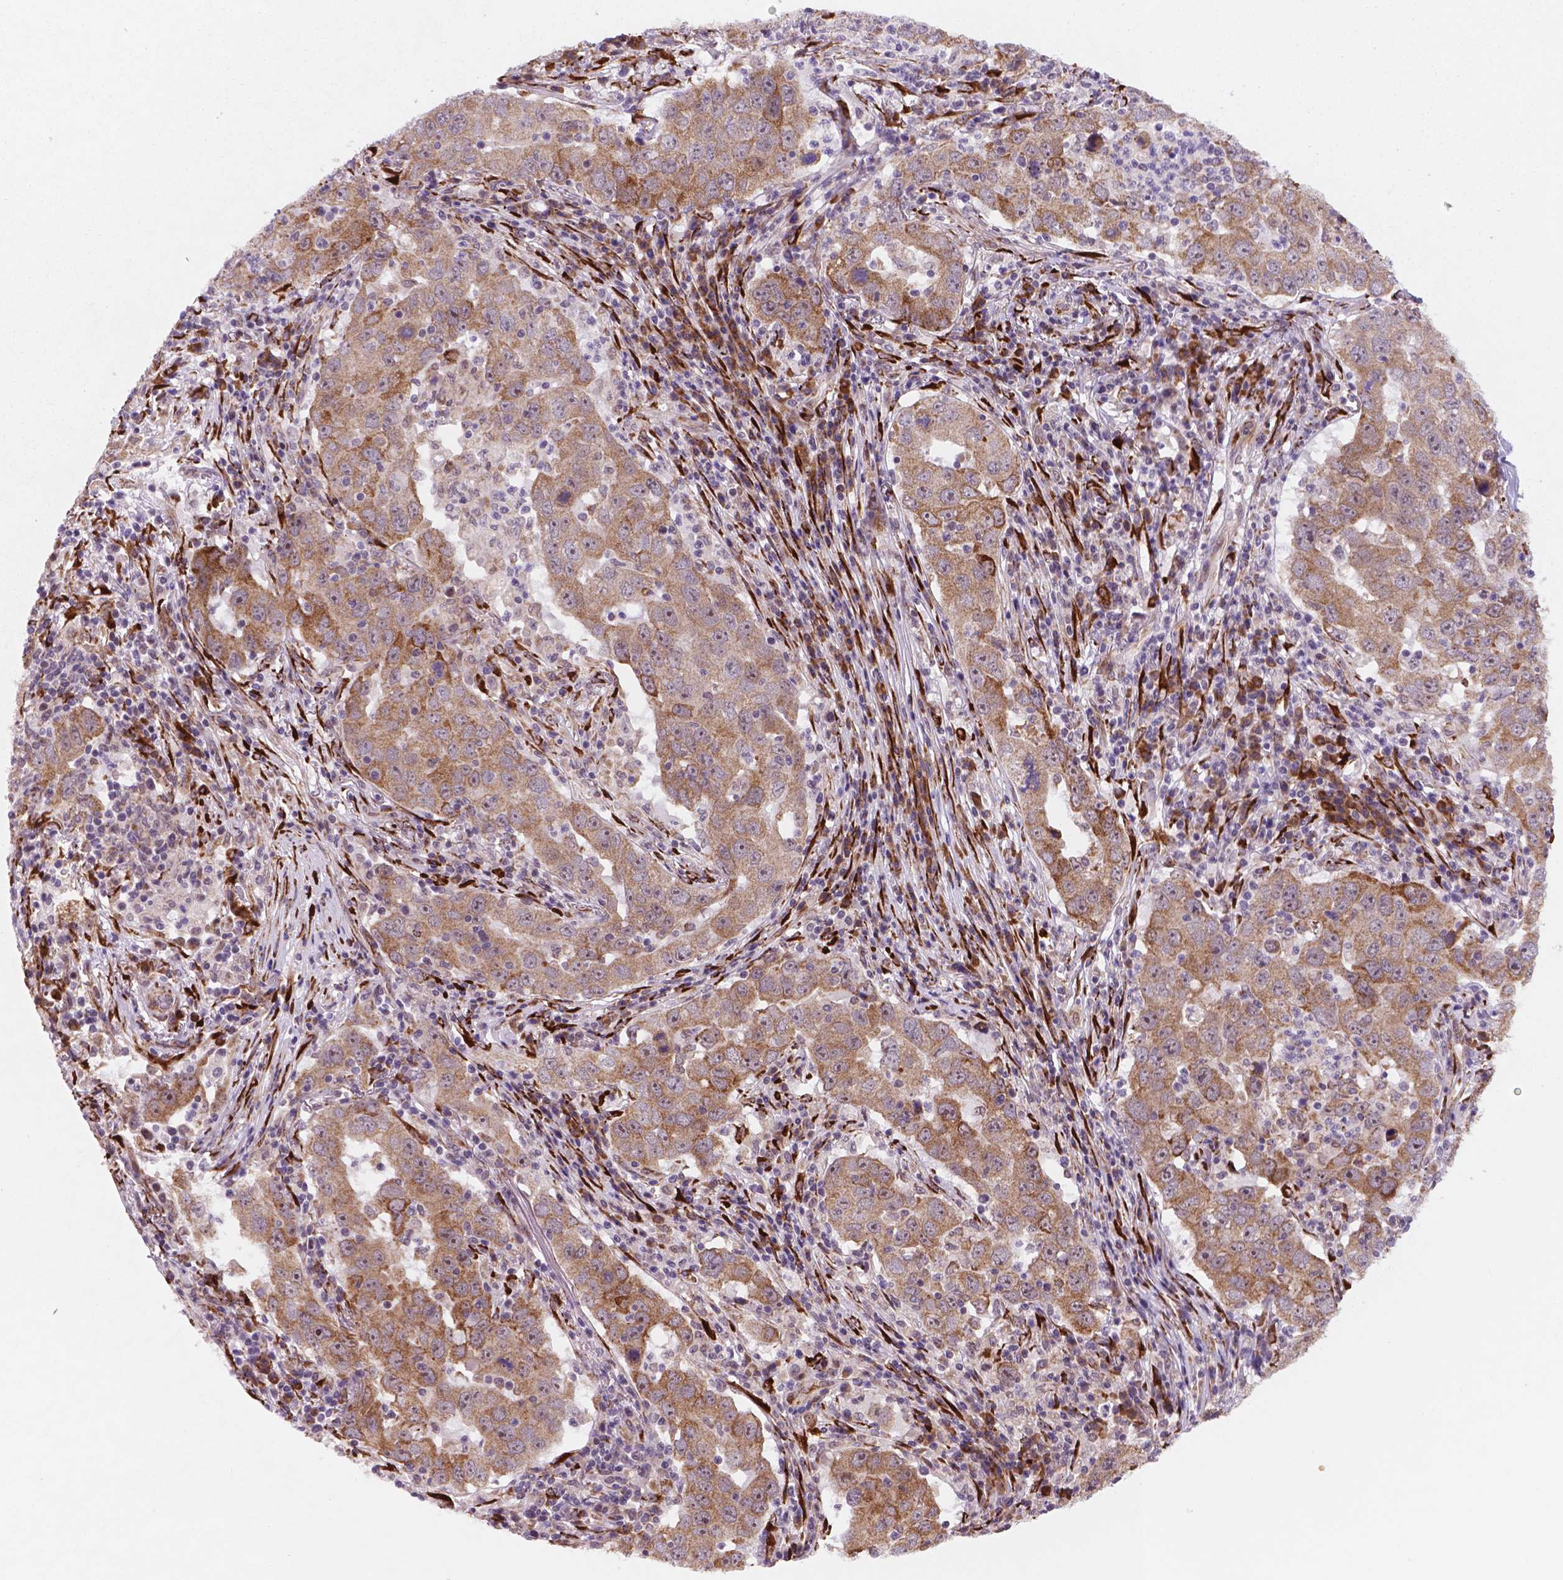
{"staining": {"intensity": "moderate", "quantity": ">75%", "location": "cytoplasmic/membranous,nuclear"}, "tissue": "lung cancer", "cell_type": "Tumor cells", "image_type": "cancer", "snomed": [{"axis": "morphology", "description": "Adenocarcinoma, NOS"}, {"axis": "topography", "description": "Lung"}], "caption": "The photomicrograph demonstrates immunohistochemical staining of lung adenocarcinoma. There is moderate cytoplasmic/membranous and nuclear staining is present in approximately >75% of tumor cells.", "gene": "FNIP1", "patient": {"sex": "male", "age": 73}}